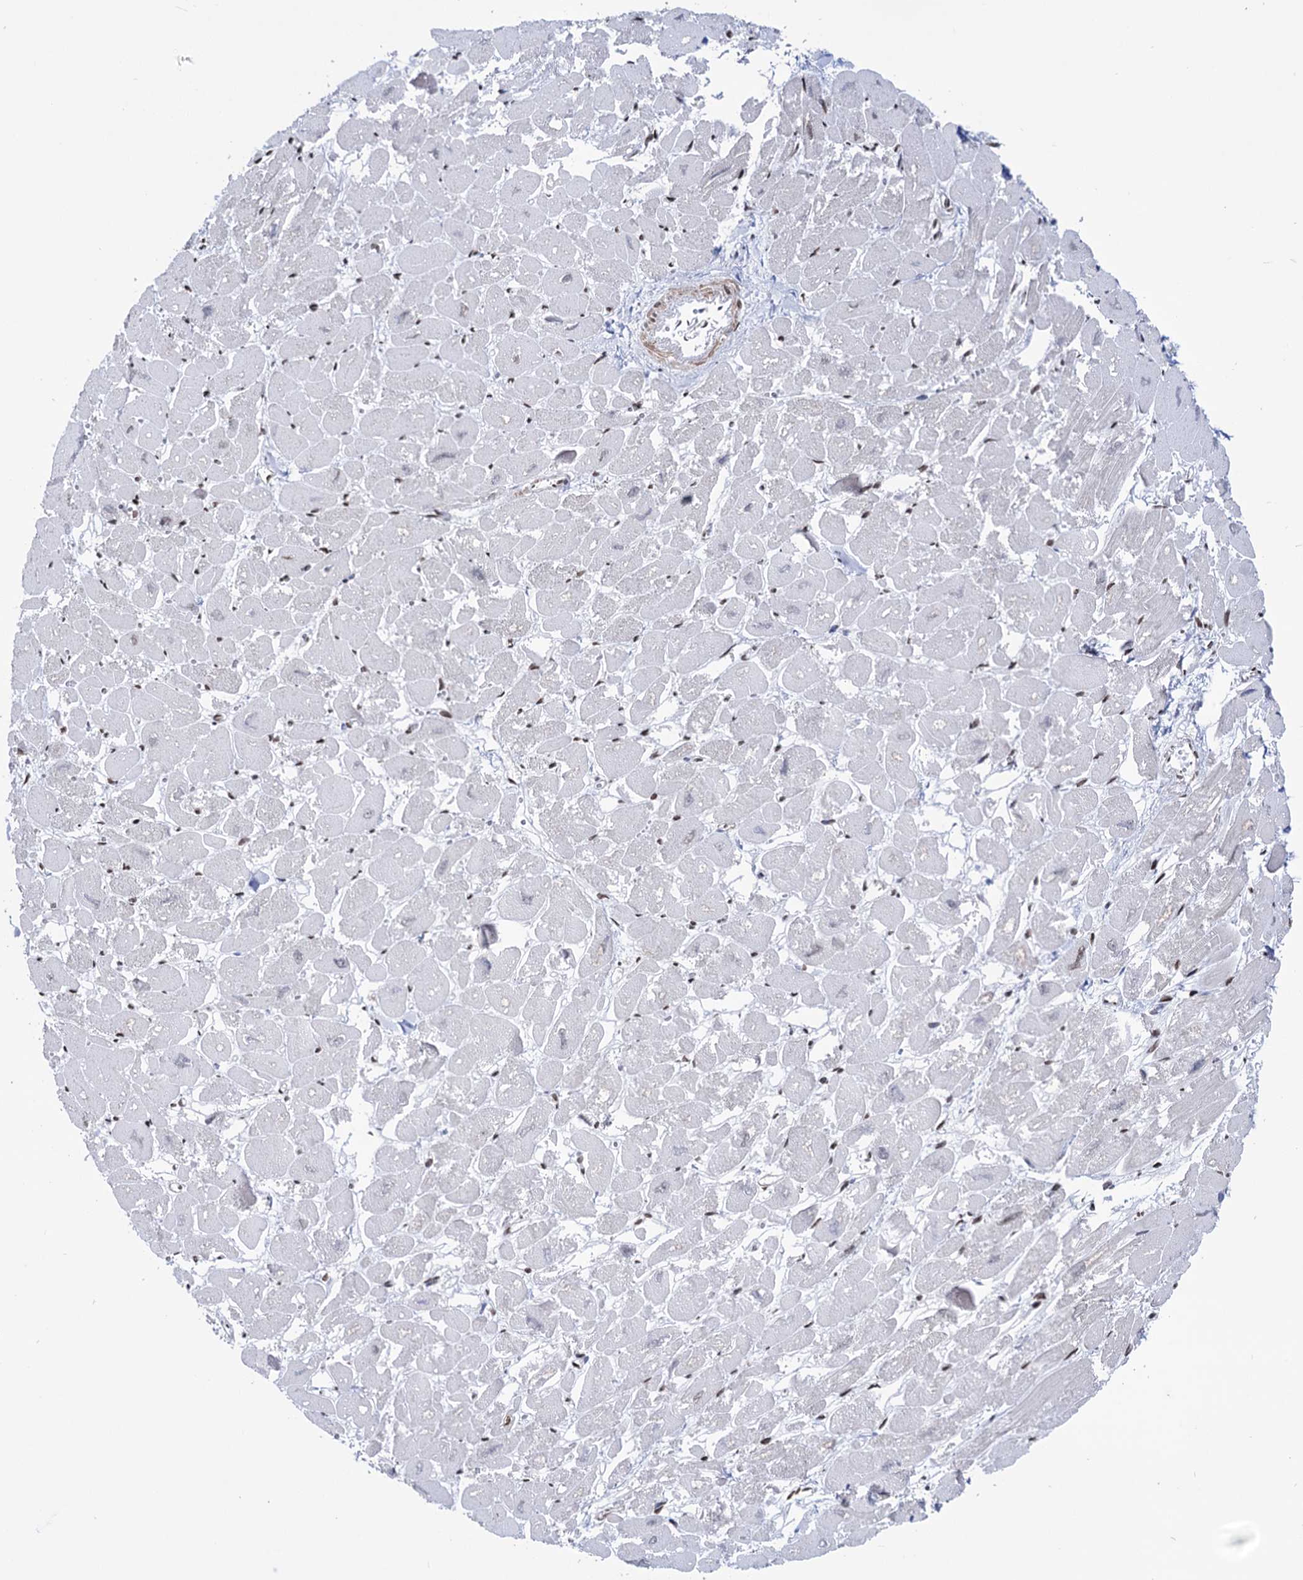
{"staining": {"intensity": "moderate", "quantity": "<25%", "location": "nuclear"}, "tissue": "heart muscle", "cell_type": "Cardiomyocytes", "image_type": "normal", "snomed": [{"axis": "morphology", "description": "Normal tissue, NOS"}, {"axis": "topography", "description": "Heart"}], "caption": "Immunohistochemical staining of unremarkable human heart muscle displays low levels of moderate nuclear staining in approximately <25% of cardiomyocytes.", "gene": "ABHD10", "patient": {"sex": "male", "age": 54}}